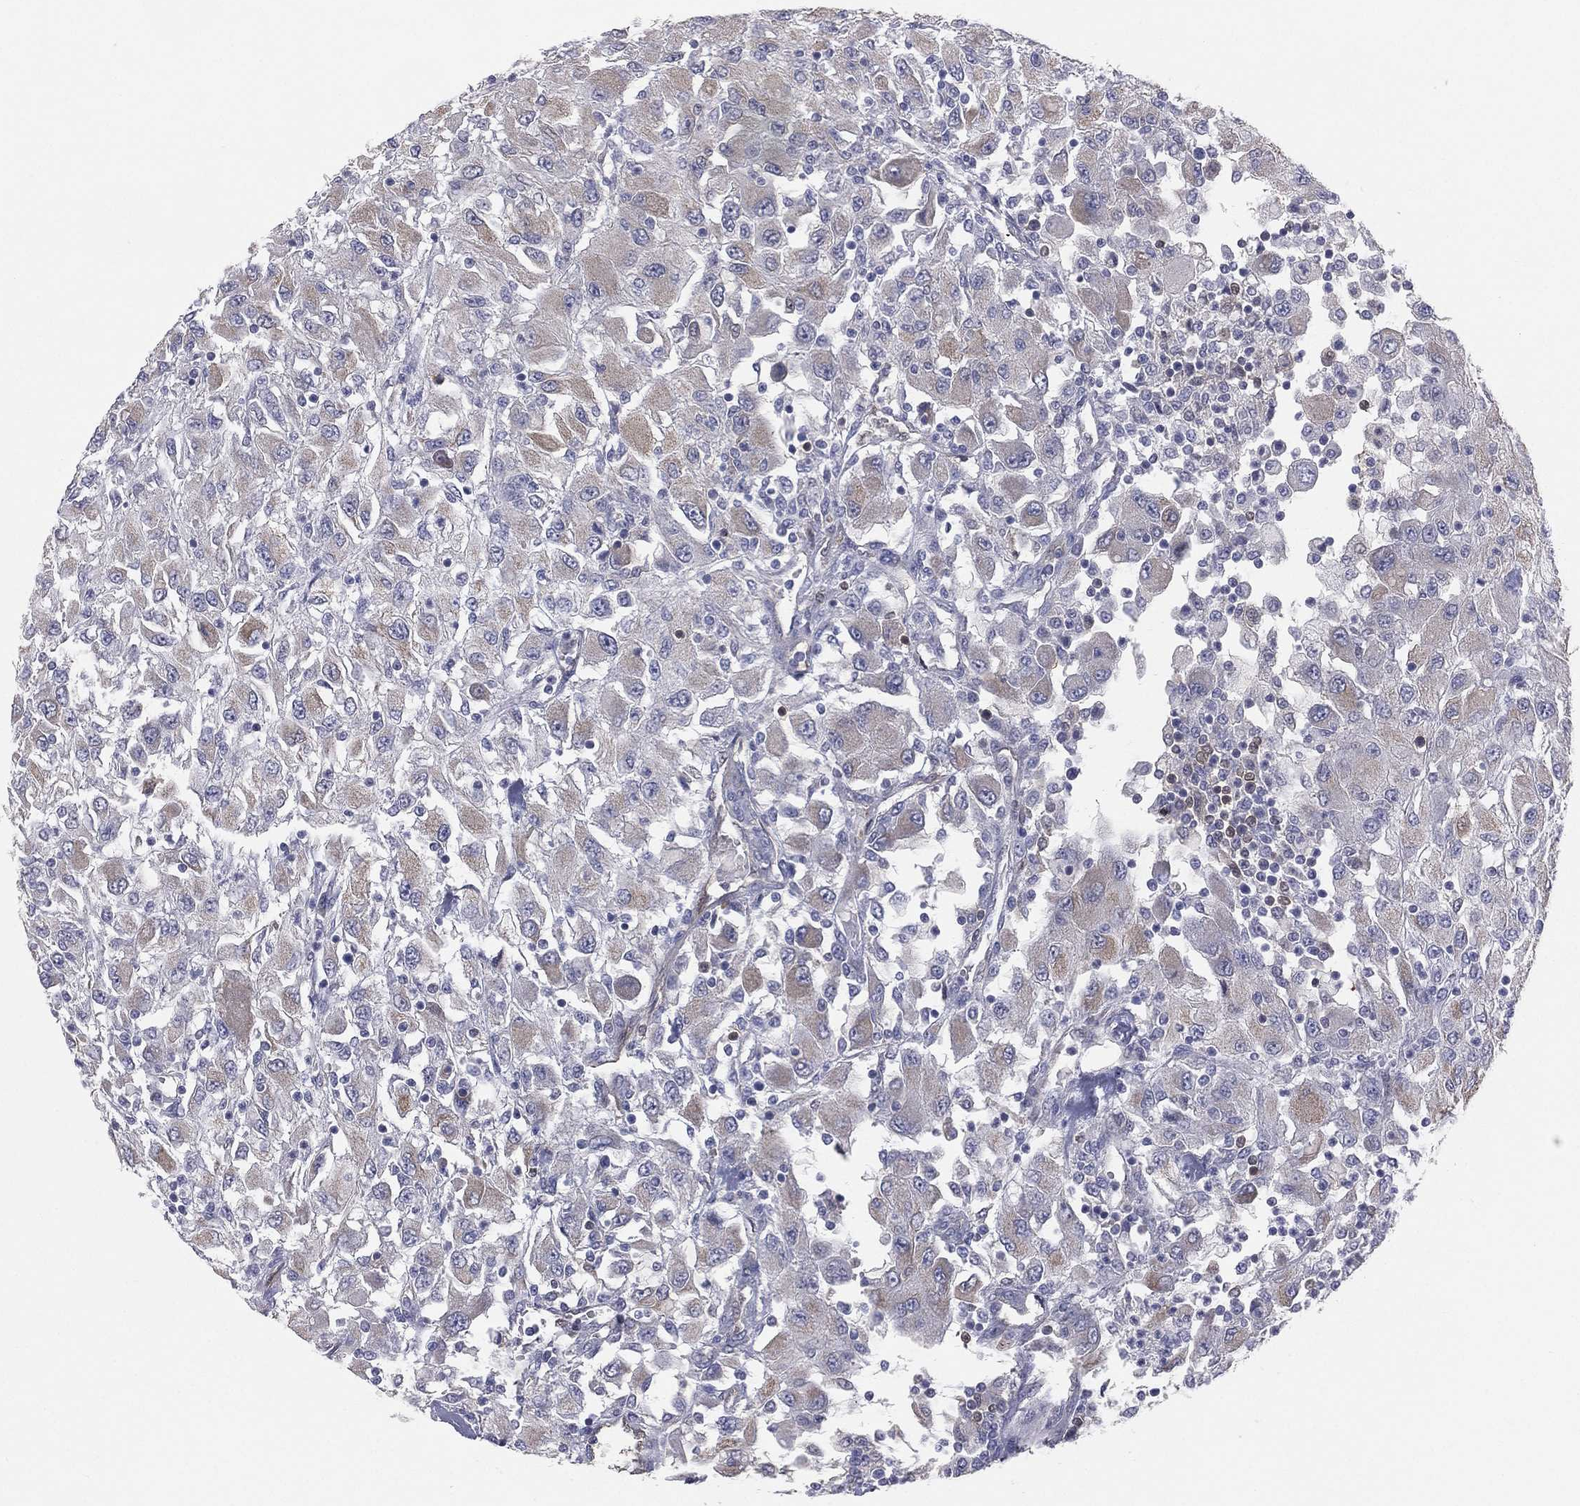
{"staining": {"intensity": "weak", "quantity": "25%-75%", "location": "cytoplasmic/membranous"}, "tissue": "renal cancer", "cell_type": "Tumor cells", "image_type": "cancer", "snomed": [{"axis": "morphology", "description": "Adenocarcinoma, NOS"}, {"axis": "topography", "description": "Kidney"}], "caption": "Human renal cancer (adenocarcinoma) stained with a brown dye reveals weak cytoplasmic/membranous positive expression in about 25%-75% of tumor cells.", "gene": "DMKN", "patient": {"sex": "female", "age": 67}}